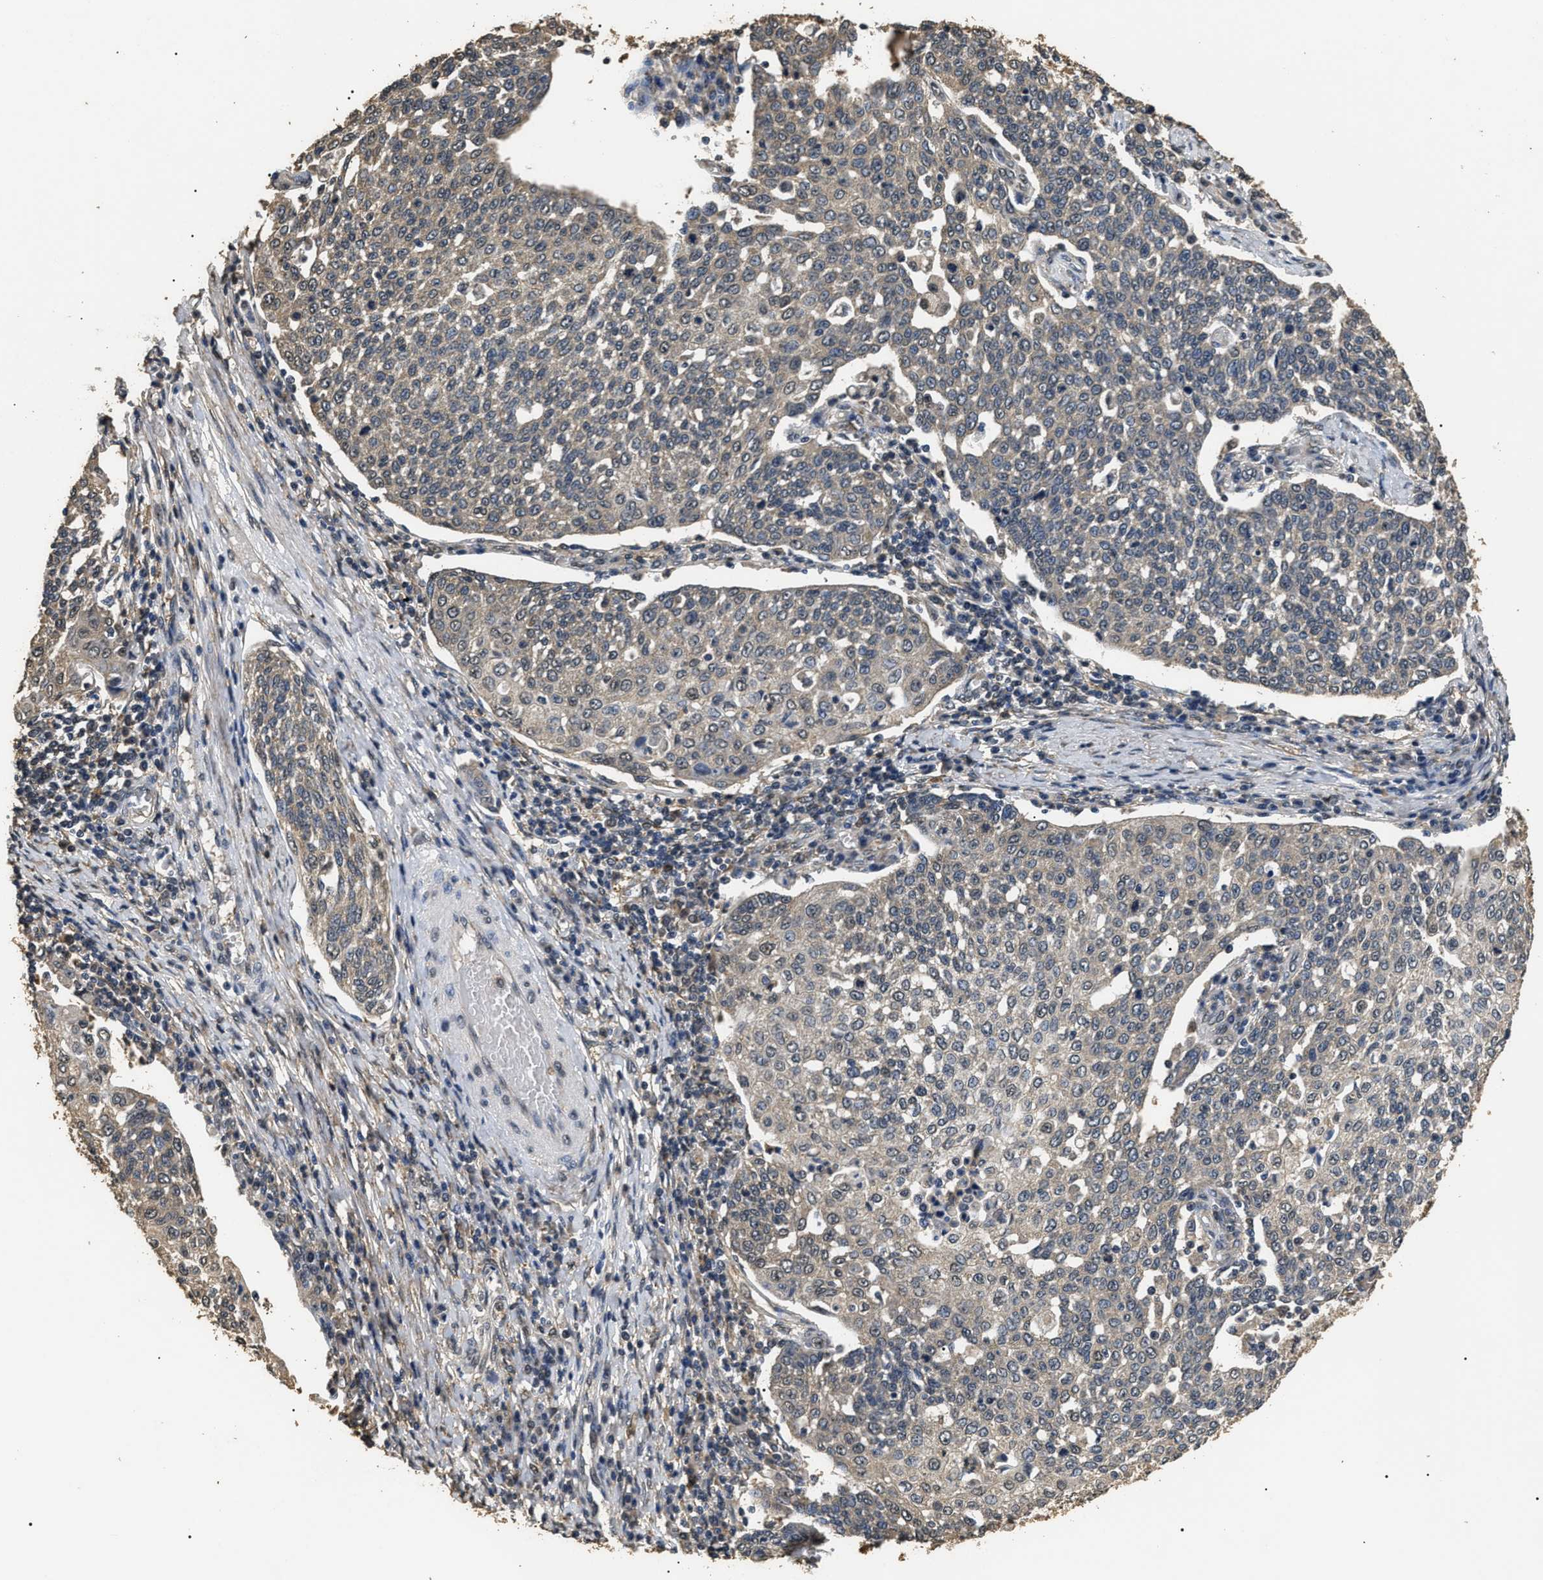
{"staining": {"intensity": "weak", "quantity": "25%-75%", "location": "cytoplasmic/membranous"}, "tissue": "cervical cancer", "cell_type": "Tumor cells", "image_type": "cancer", "snomed": [{"axis": "morphology", "description": "Squamous cell carcinoma, NOS"}, {"axis": "topography", "description": "Cervix"}], "caption": "Immunohistochemical staining of human cervical cancer shows low levels of weak cytoplasmic/membranous expression in about 25%-75% of tumor cells.", "gene": "PSMD8", "patient": {"sex": "female", "age": 34}}